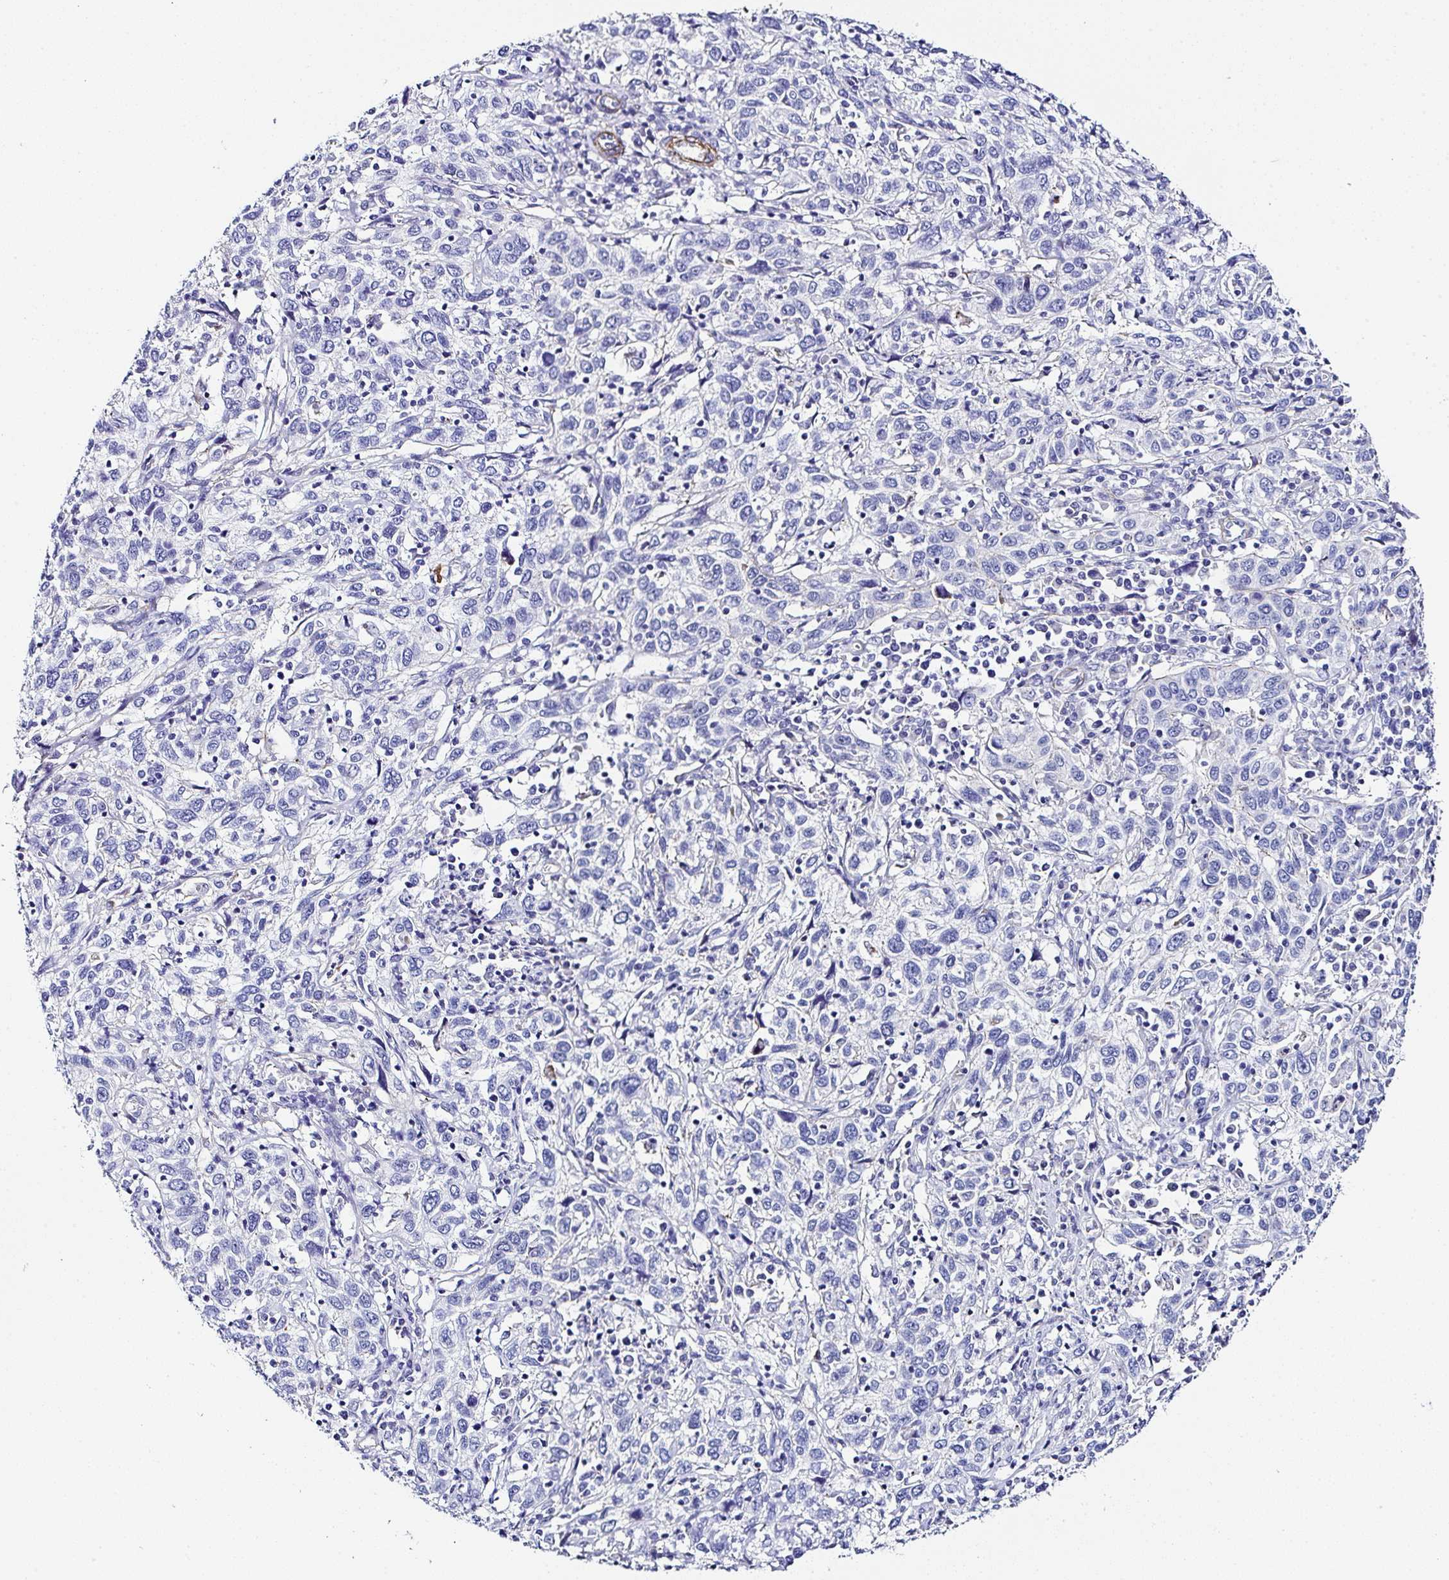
{"staining": {"intensity": "negative", "quantity": "none", "location": "none"}, "tissue": "cervical cancer", "cell_type": "Tumor cells", "image_type": "cancer", "snomed": [{"axis": "morphology", "description": "Squamous cell carcinoma, NOS"}, {"axis": "topography", "description": "Cervix"}], "caption": "DAB immunohistochemical staining of human cervical squamous cell carcinoma reveals no significant staining in tumor cells.", "gene": "PPFIA4", "patient": {"sex": "female", "age": 46}}